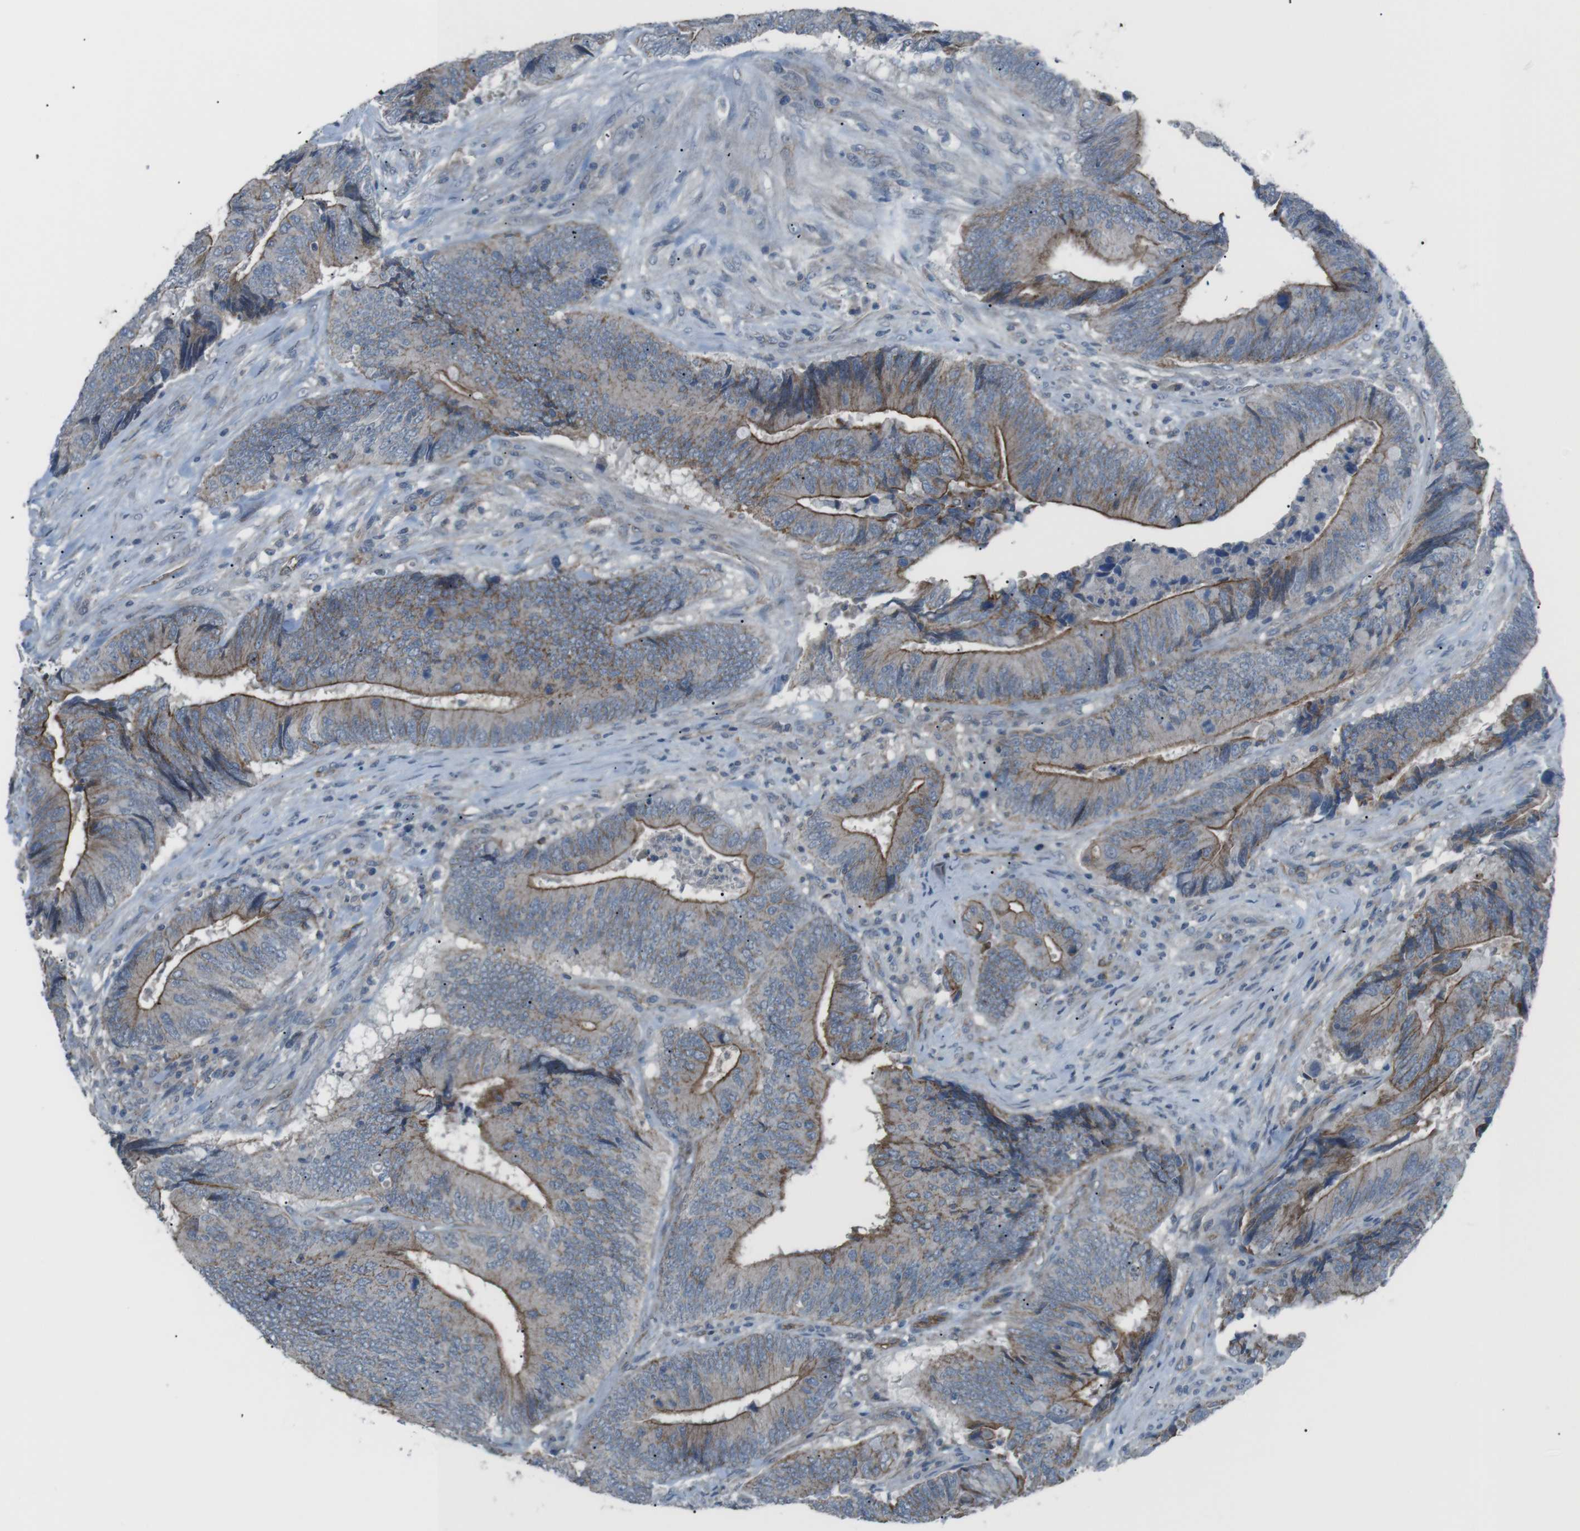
{"staining": {"intensity": "moderate", "quantity": "<25%", "location": "cytoplasmic/membranous"}, "tissue": "colorectal cancer", "cell_type": "Tumor cells", "image_type": "cancer", "snomed": [{"axis": "morphology", "description": "Normal tissue, NOS"}, {"axis": "morphology", "description": "Adenocarcinoma, NOS"}, {"axis": "topography", "description": "Colon"}], "caption": "A high-resolution micrograph shows IHC staining of colorectal adenocarcinoma, which reveals moderate cytoplasmic/membranous positivity in approximately <25% of tumor cells.", "gene": "SPTA1", "patient": {"sex": "male", "age": 56}}